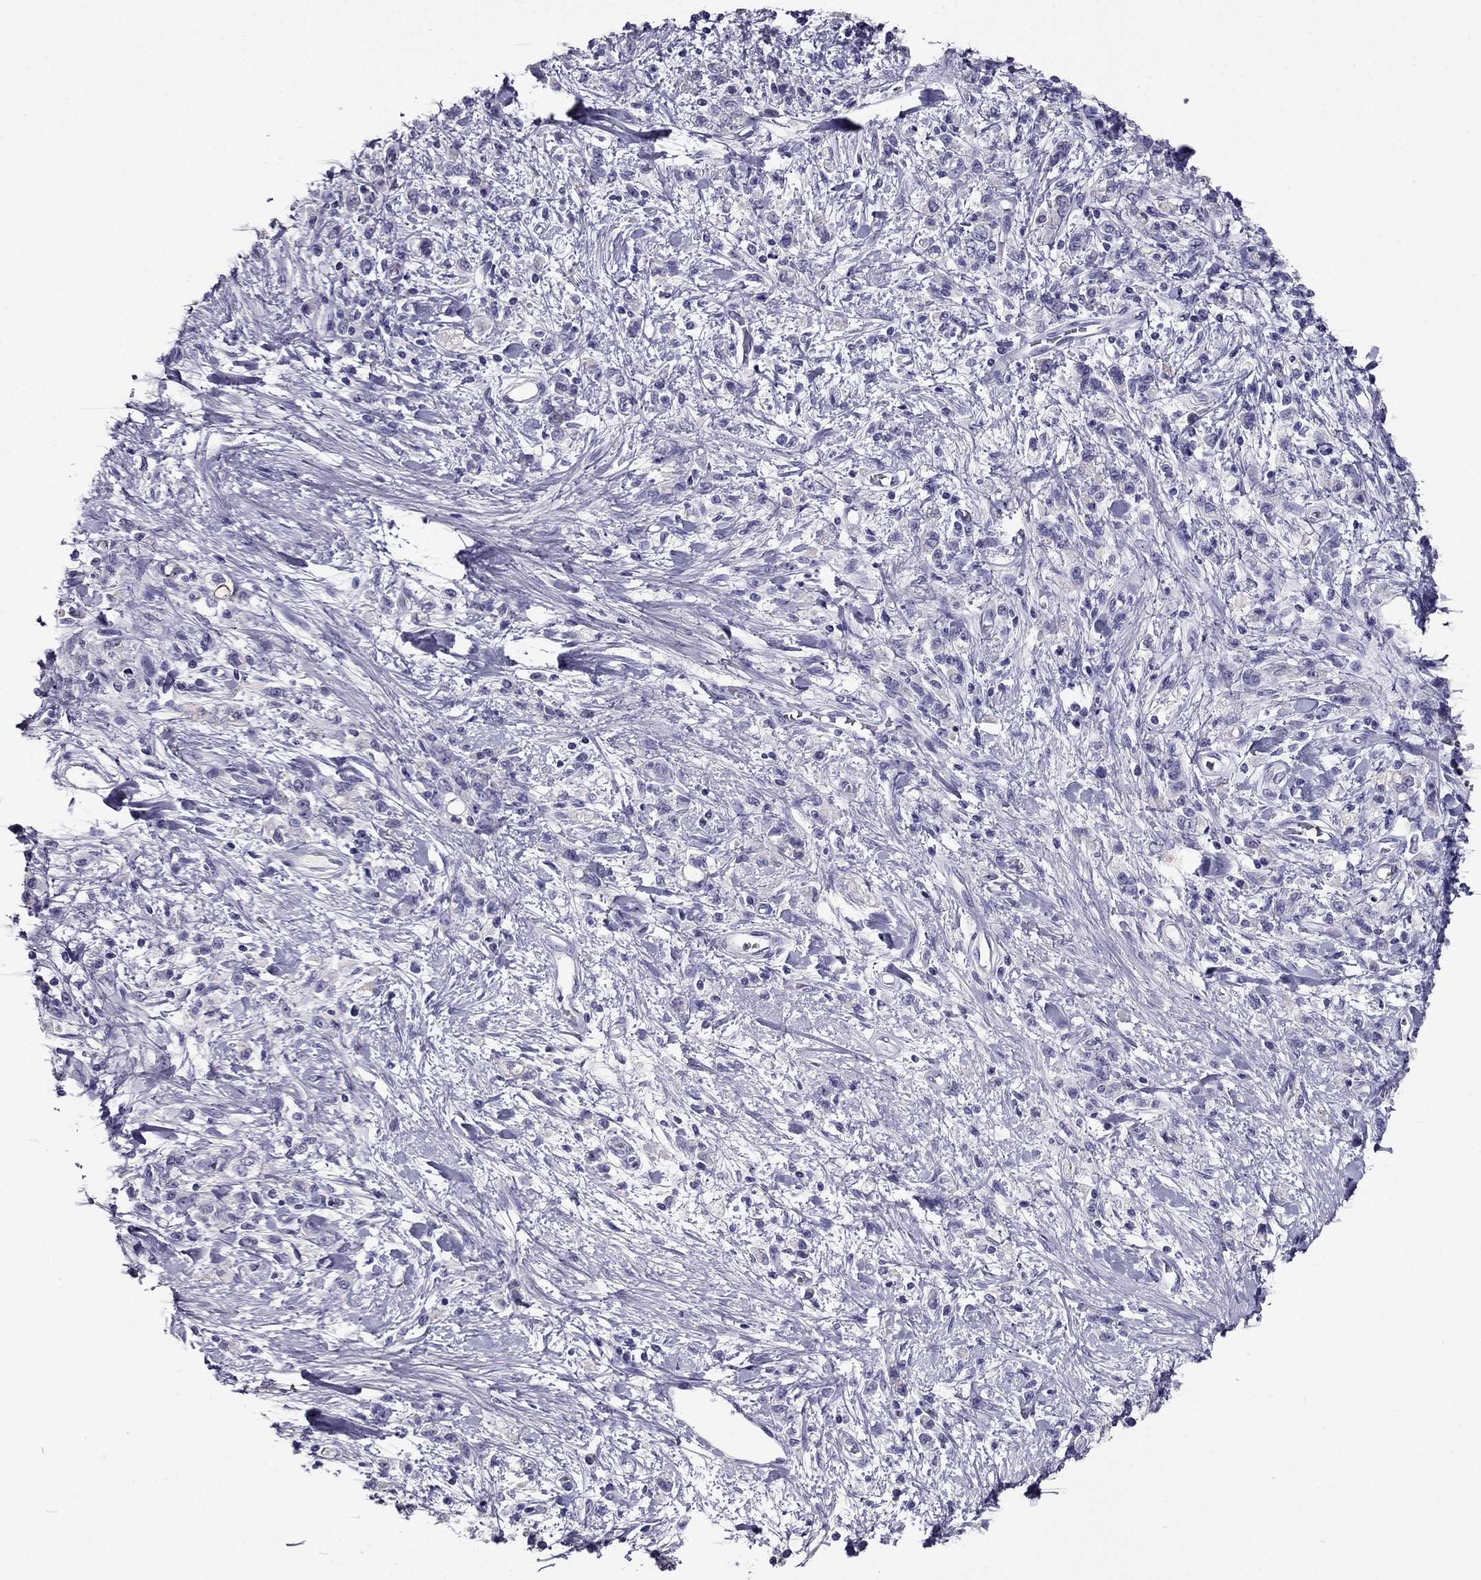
{"staining": {"intensity": "negative", "quantity": "none", "location": "none"}, "tissue": "stomach cancer", "cell_type": "Tumor cells", "image_type": "cancer", "snomed": [{"axis": "morphology", "description": "Adenocarcinoma, NOS"}, {"axis": "topography", "description": "Stomach"}], "caption": "Immunohistochemistry photomicrograph of neoplastic tissue: stomach cancer stained with DAB (3,3'-diaminobenzidine) exhibits no significant protein expression in tumor cells.", "gene": "ZNF541", "patient": {"sex": "male", "age": 77}}